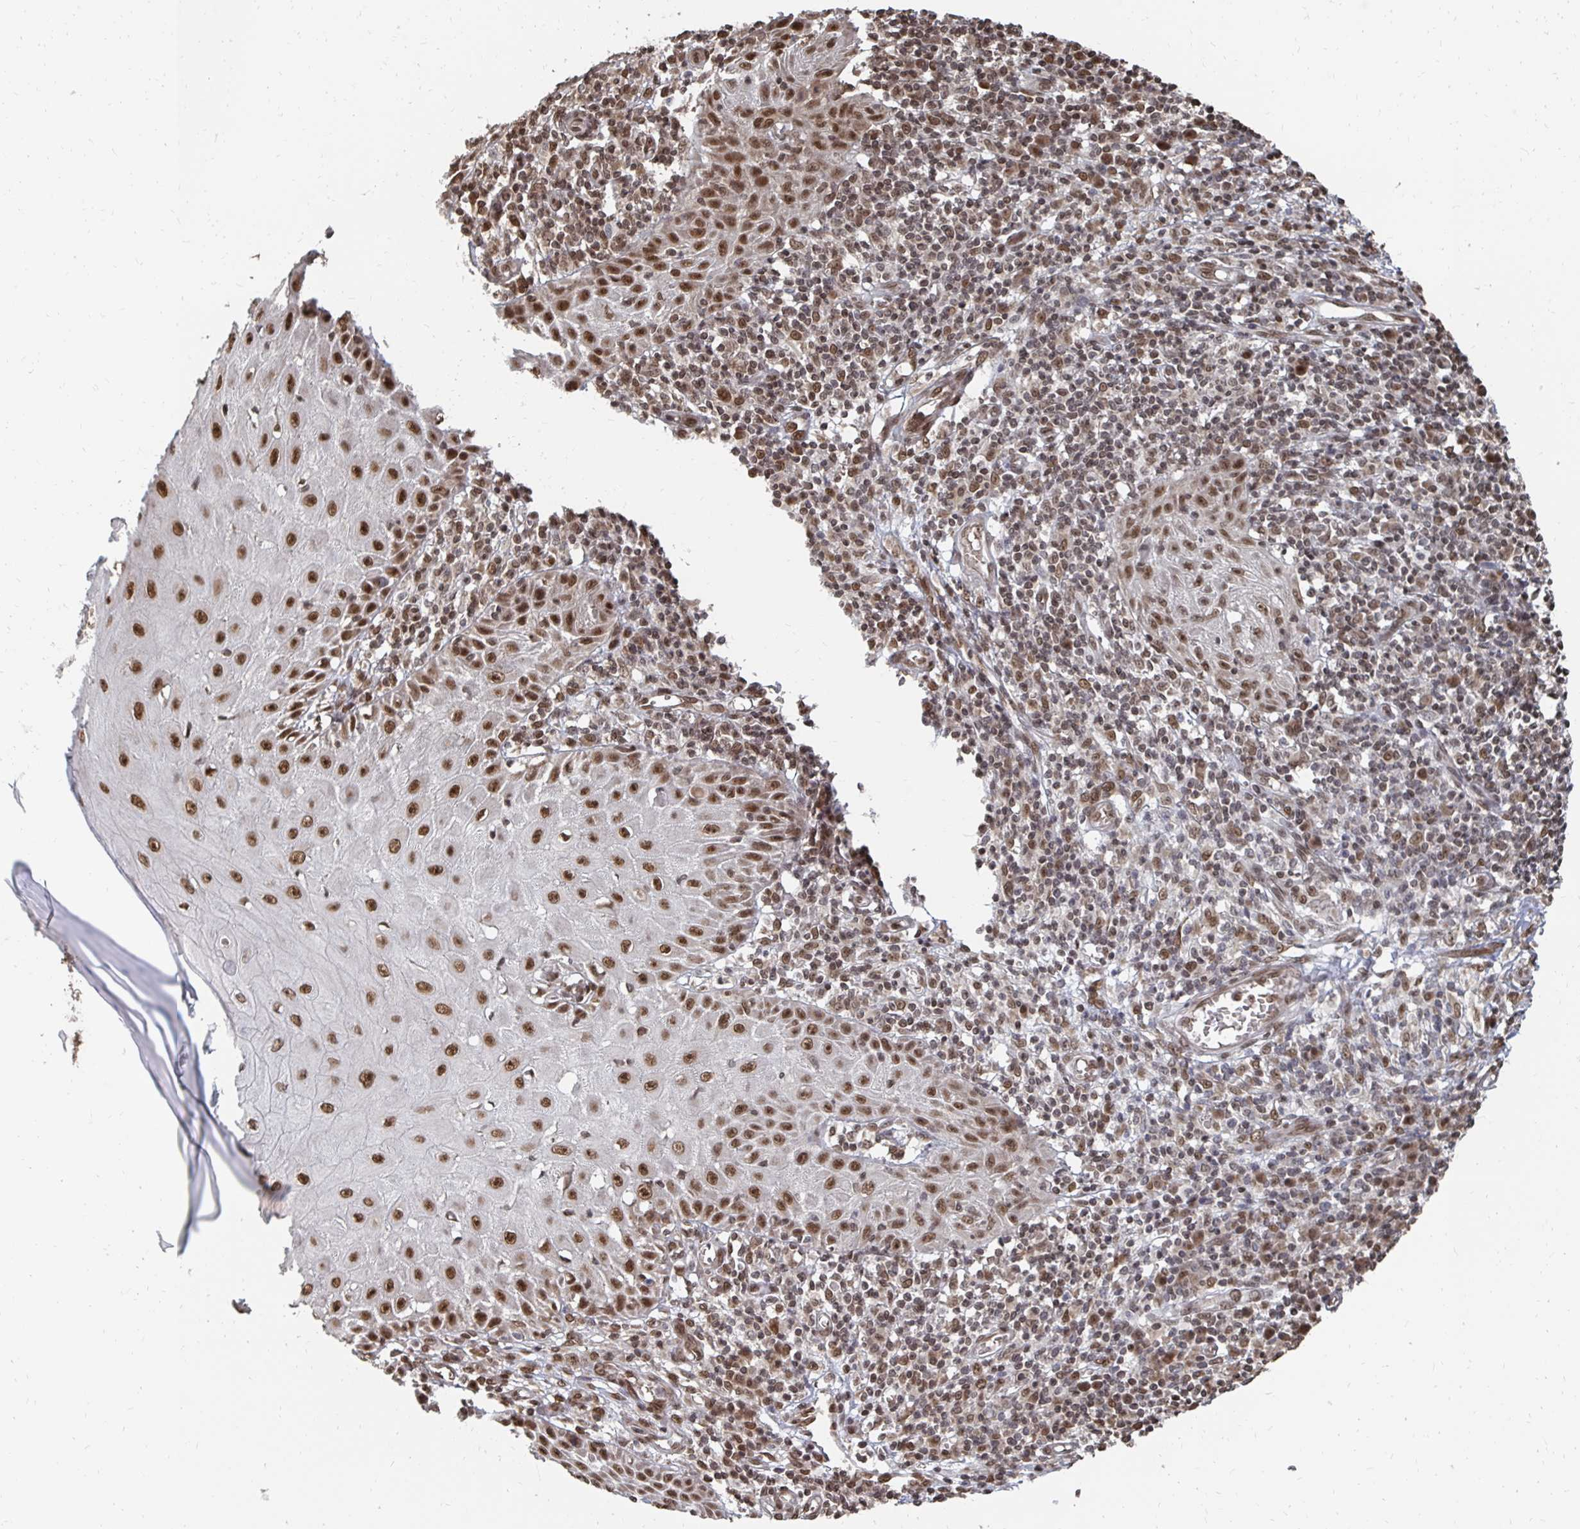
{"staining": {"intensity": "strong", "quantity": ">75%", "location": "nuclear"}, "tissue": "skin cancer", "cell_type": "Tumor cells", "image_type": "cancer", "snomed": [{"axis": "morphology", "description": "Squamous cell carcinoma, NOS"}, {"axis": "topography", "description": "Skin"}], "caption": "High-magnification brightfield microscopy of skin cancer stained with DAB (3,3'-diaminobenzidine) (brown) and counterstained with hematoxylin (blue). tumor cells exhibit strong nuclear positivity is identified in approximately>75% of cells. Nuclei are stained in blue.", "gene": "GTF3C6", "patient": {"sex": "female", "age": 73}}